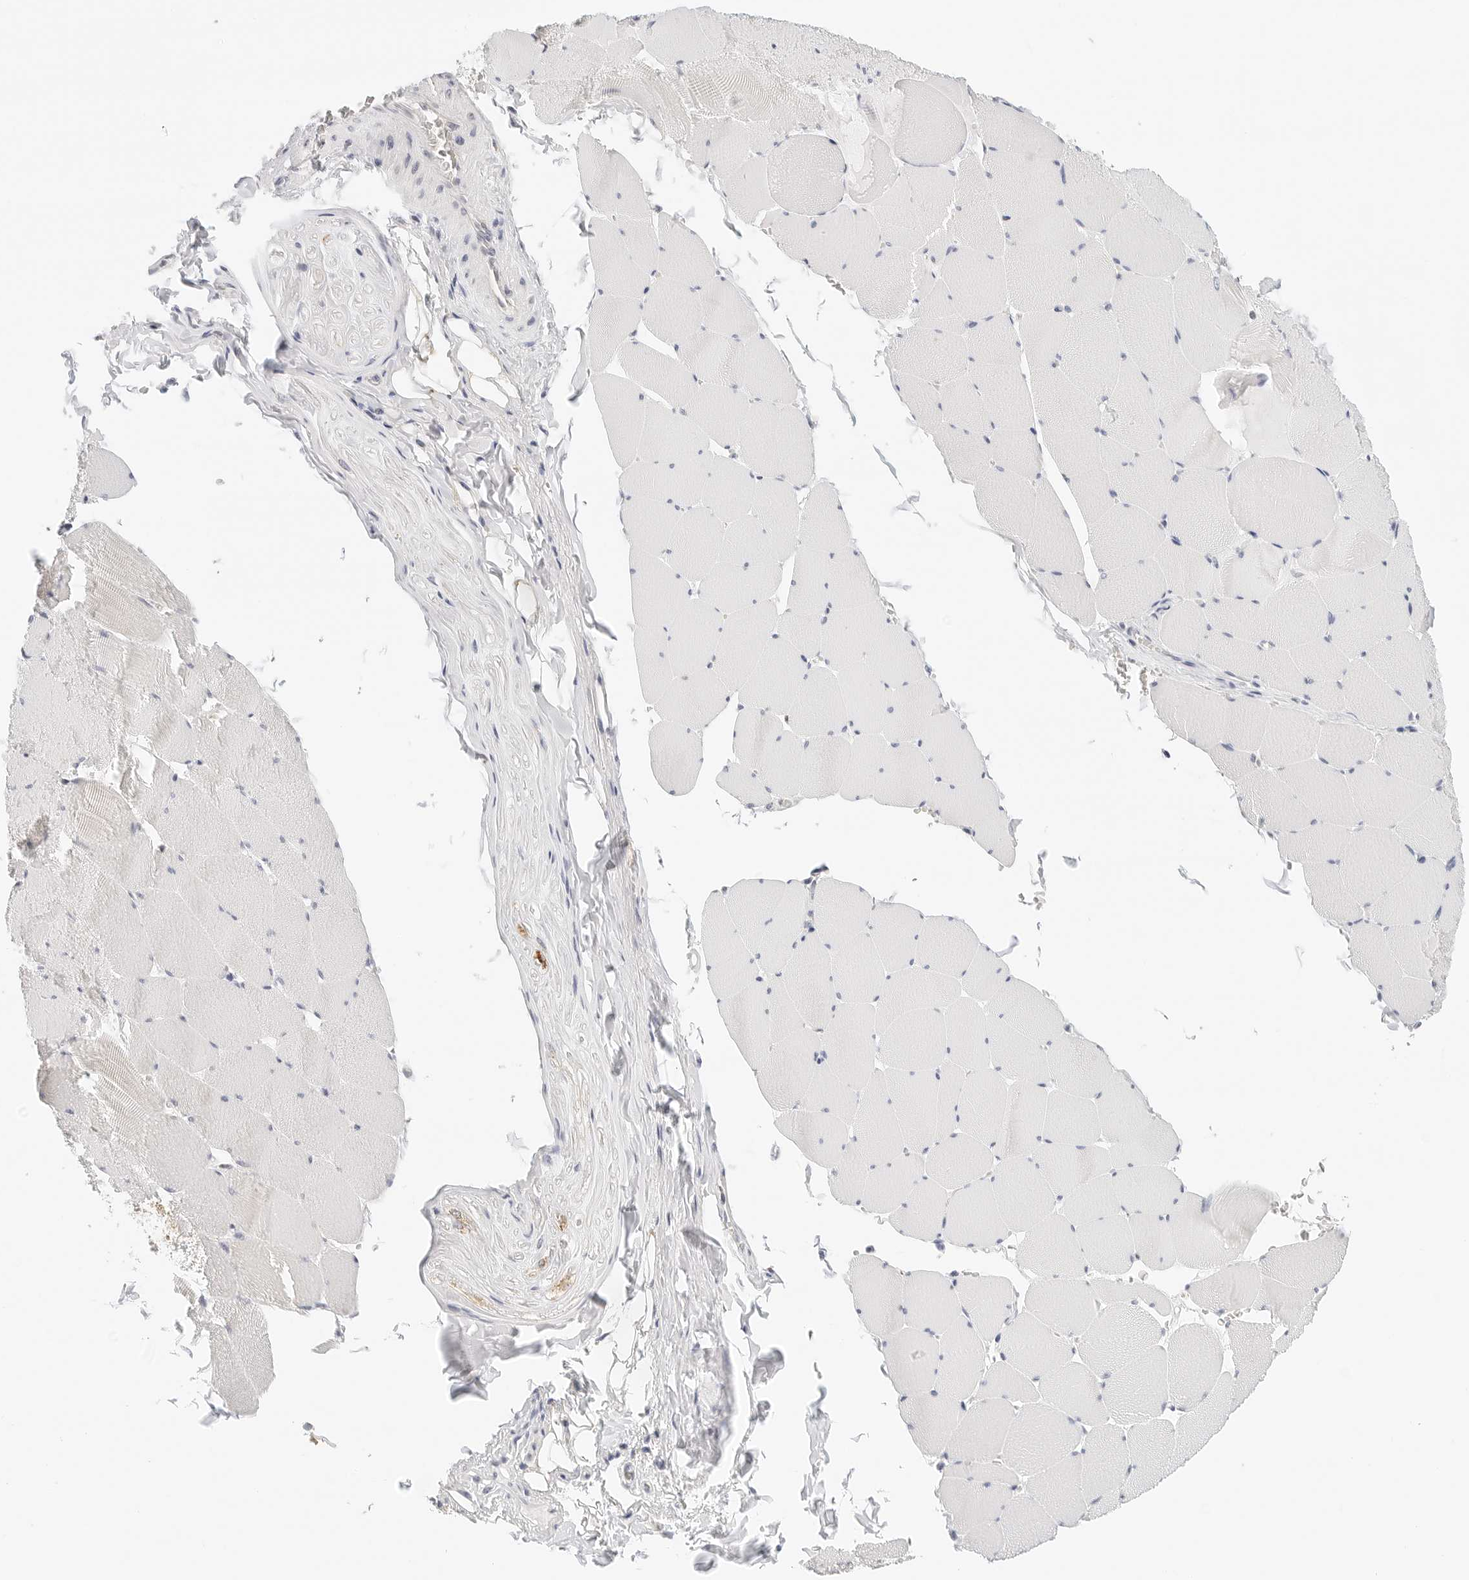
{"staining": {"intensity": "weak", "quantity": "<25%", "location": "cytoplasmic/membranous"}, "tissue": "skeletal muscle", "cell_type": "Myocytes", "image_type": "normal", "snomed": [{"axis": "morphology", "description": "Normal tissue, NOS"}, {"axis": "topography", "description": "Skeletal muscle"}], "caption": "Histopathology image shows no protein expression in myocytes of unremarkable skeletal muscle. (Brightfield microscopy of DAB immunohistochemistry (IHC) at high magnification).", "gene": "ATL1", "patient": {"sex": "male", "age": 62}}